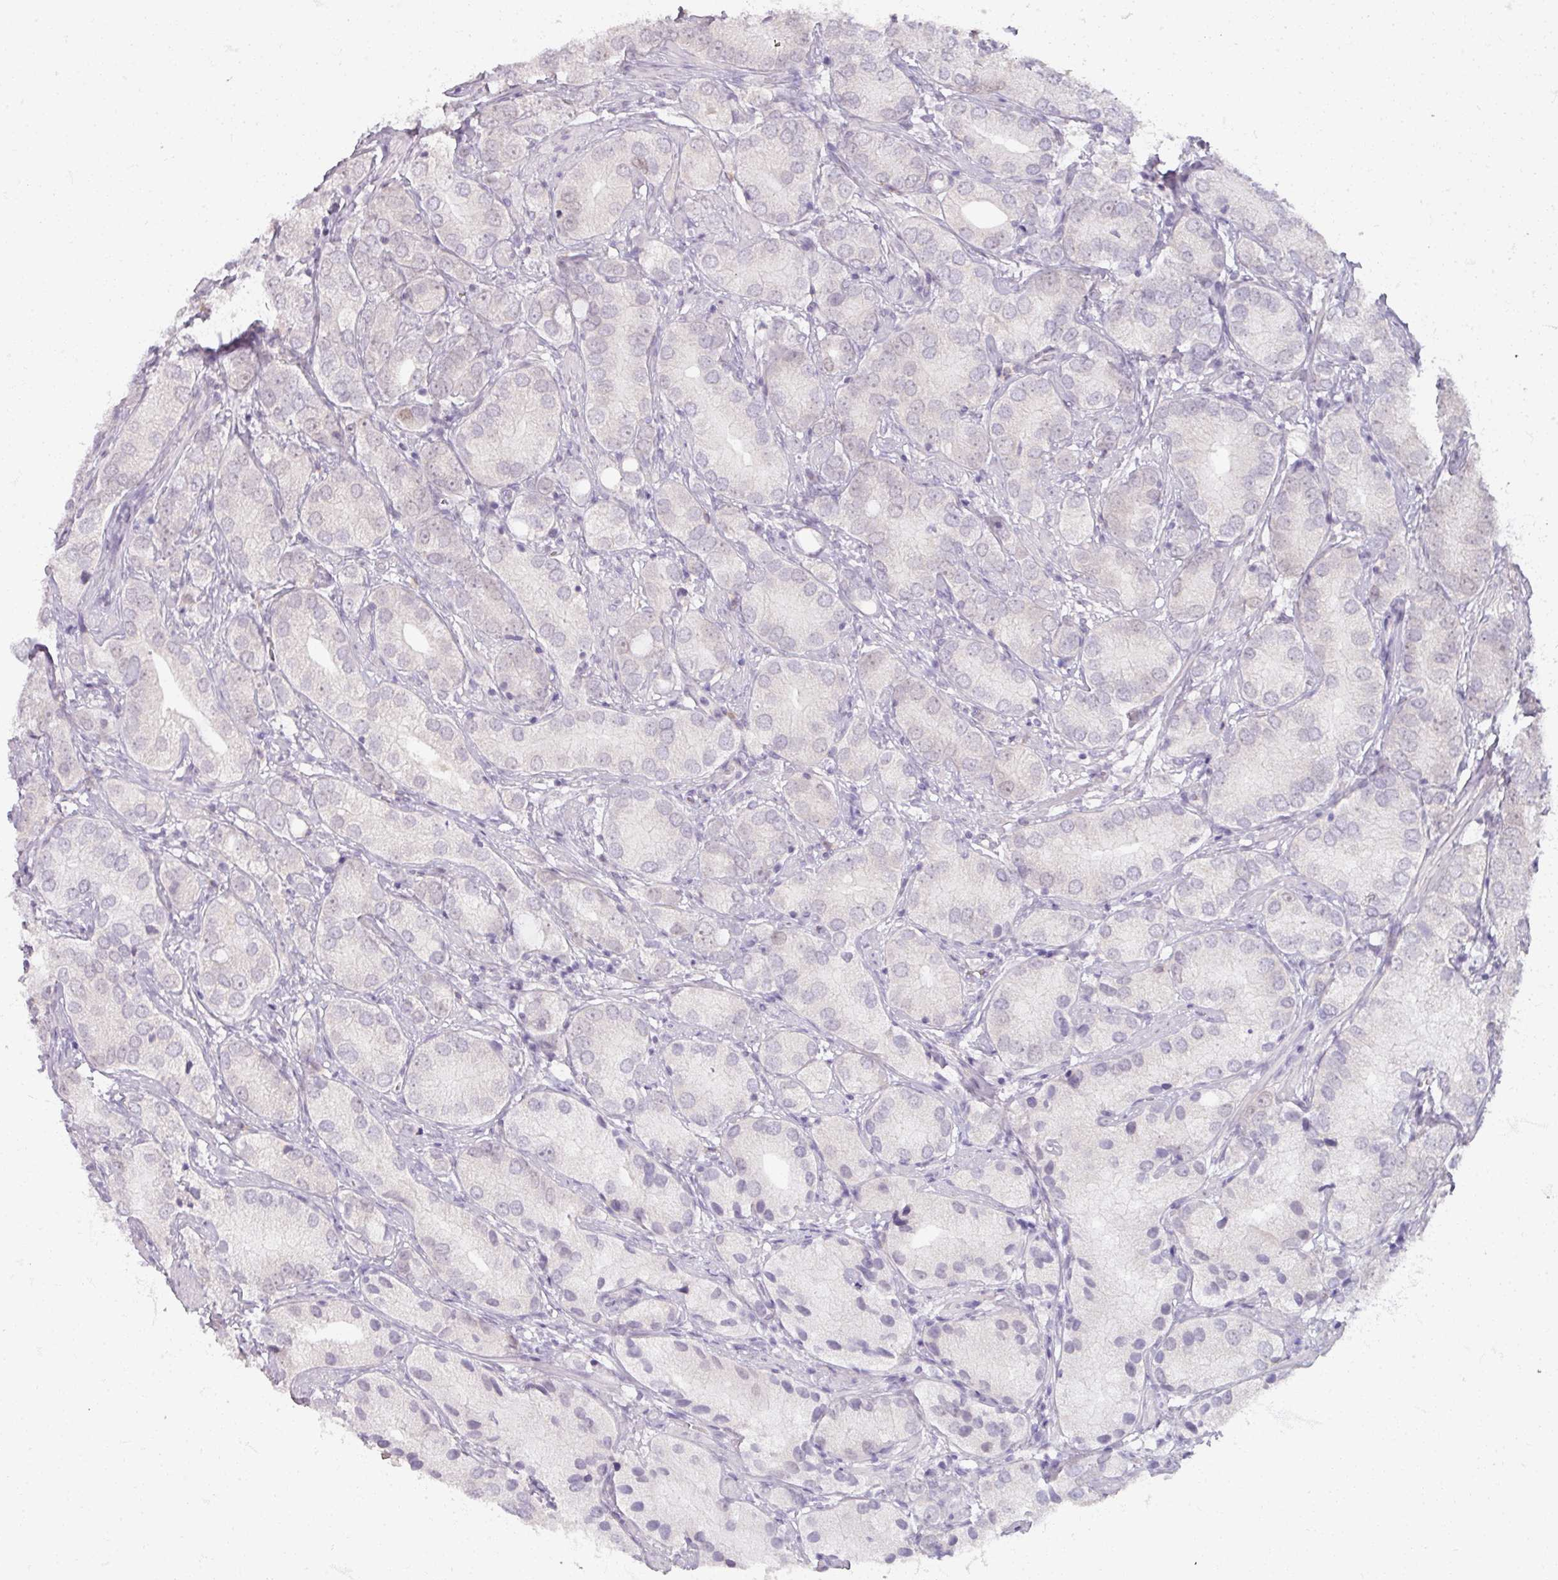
{"staining": {"intensity": "negative", "quantity": "none", "location": "none"}, "tissue": "prostate cancer", "cell_type": "Tumor cells", "image_type": "cancer", "snomed": [{"axis": "morphology", "description": "Adenocarcinoma, High grade"}, {"axis": "topography", "description": "Prostate"}], "caption": "IHC of prostate cancer (adenocarcinoma (high-grade)) shows no staining in tumor cells. The staining was performed using DAB (3,3'-diaminobenzidine) to visualize the protein expression in brown, while the nuclei were stained in blue with hematoxylin (Magnification: 20x).", "gene": "SOX11", "patient": {"sex": "male", "age": 82}}